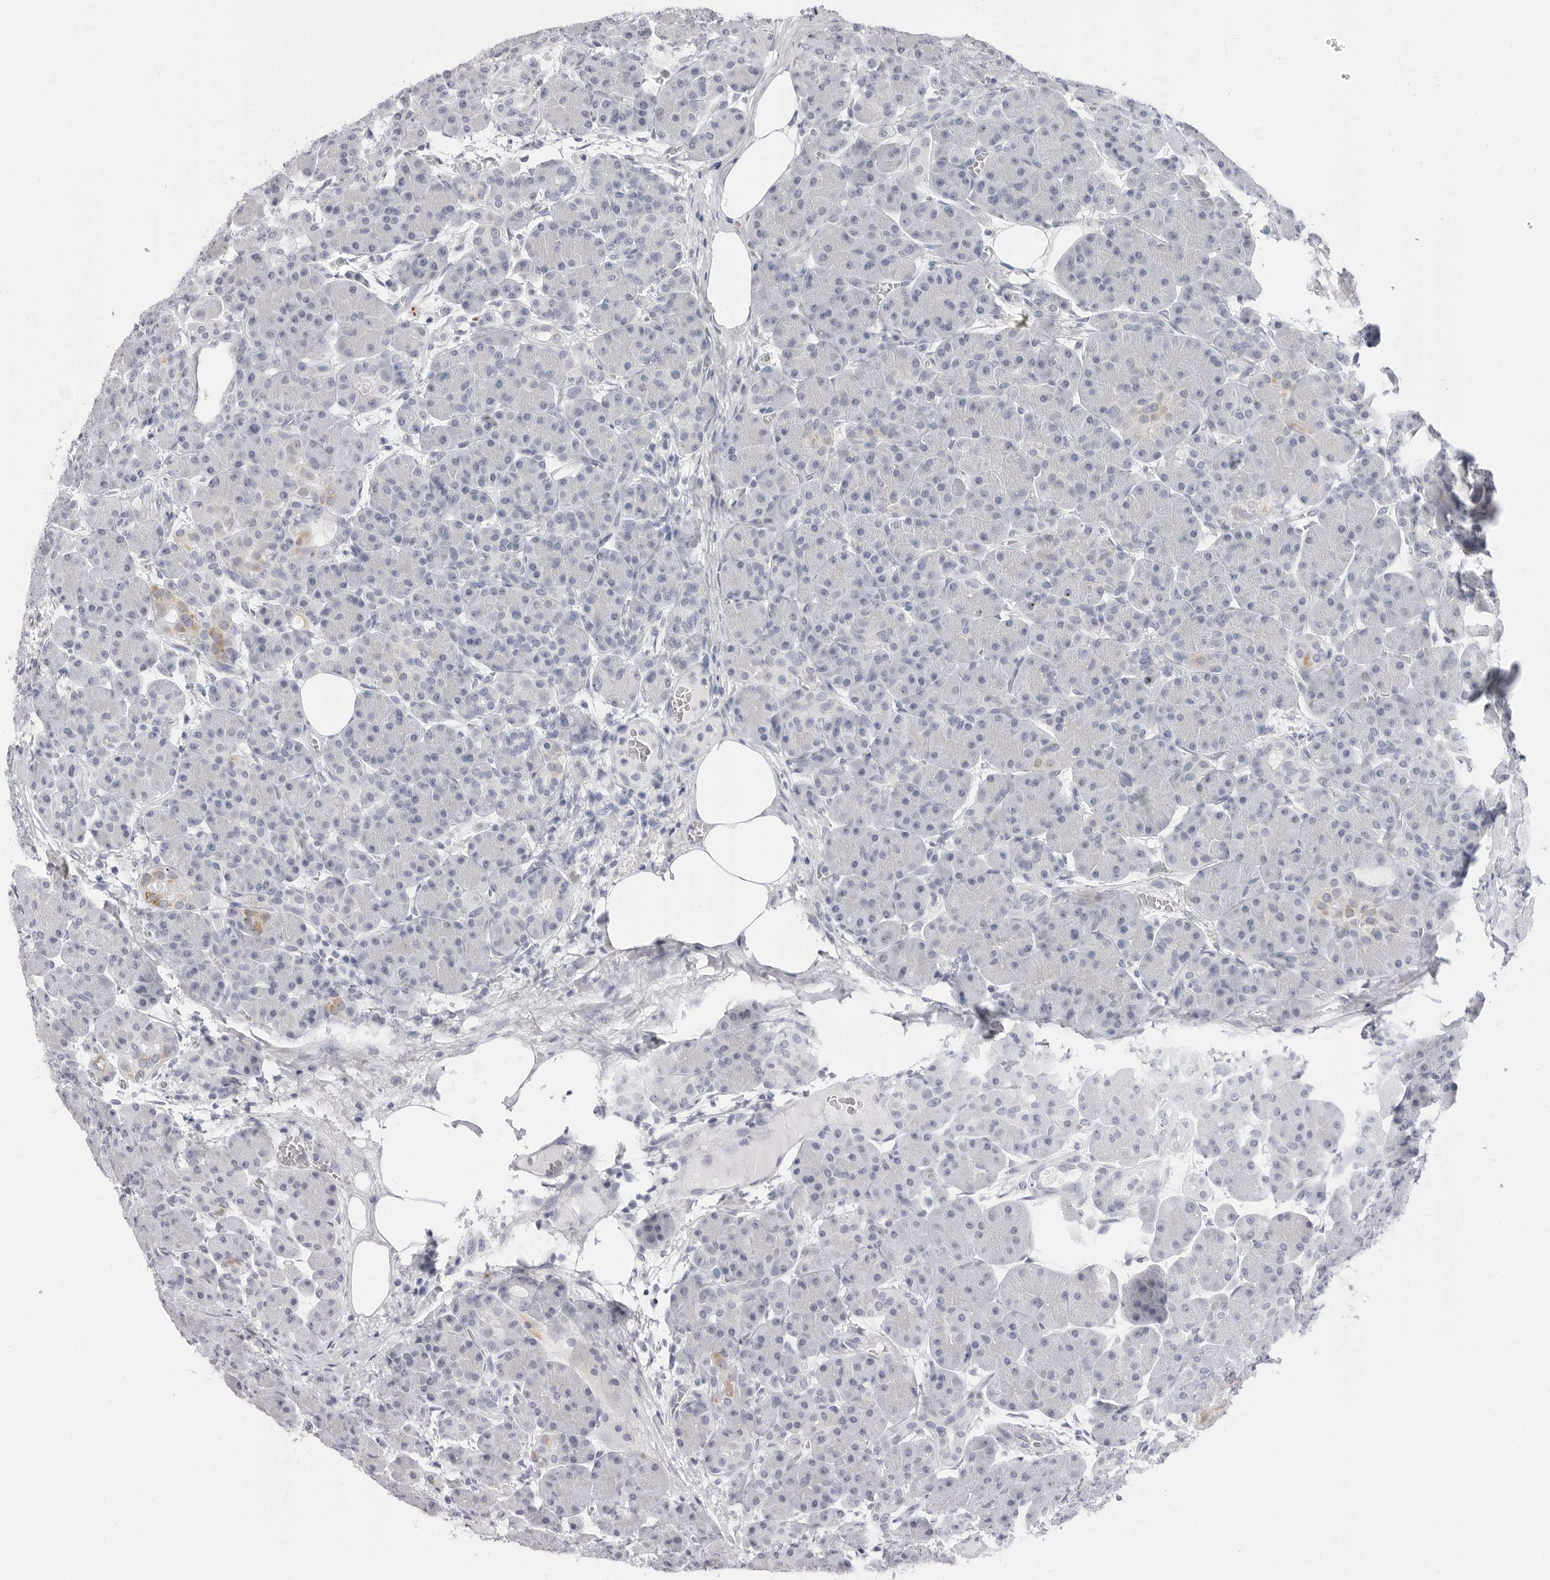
{"staining": {"intensity": "negative", "quantity": "none", "location": "none"}, "tissue": "pancreas", "cell_type": "Exocrine glandular cells", "image_type": "normal", "snomed": [{"axis": "morphology", "description": "Normal tissue, NOS"}, {"axis": "topography", "description": "Pancreas"}], "caption": "Pancreas was stained to show a protein in brown. There is no significant positivity in exocrine glandular cells. (Stains: DAB IHC with hematoxylin counter stain, Microscopy: brightfield microscopy at high magnification).", "gene": "ERICH3", "patient": {"sex": "male", "age": 63}}